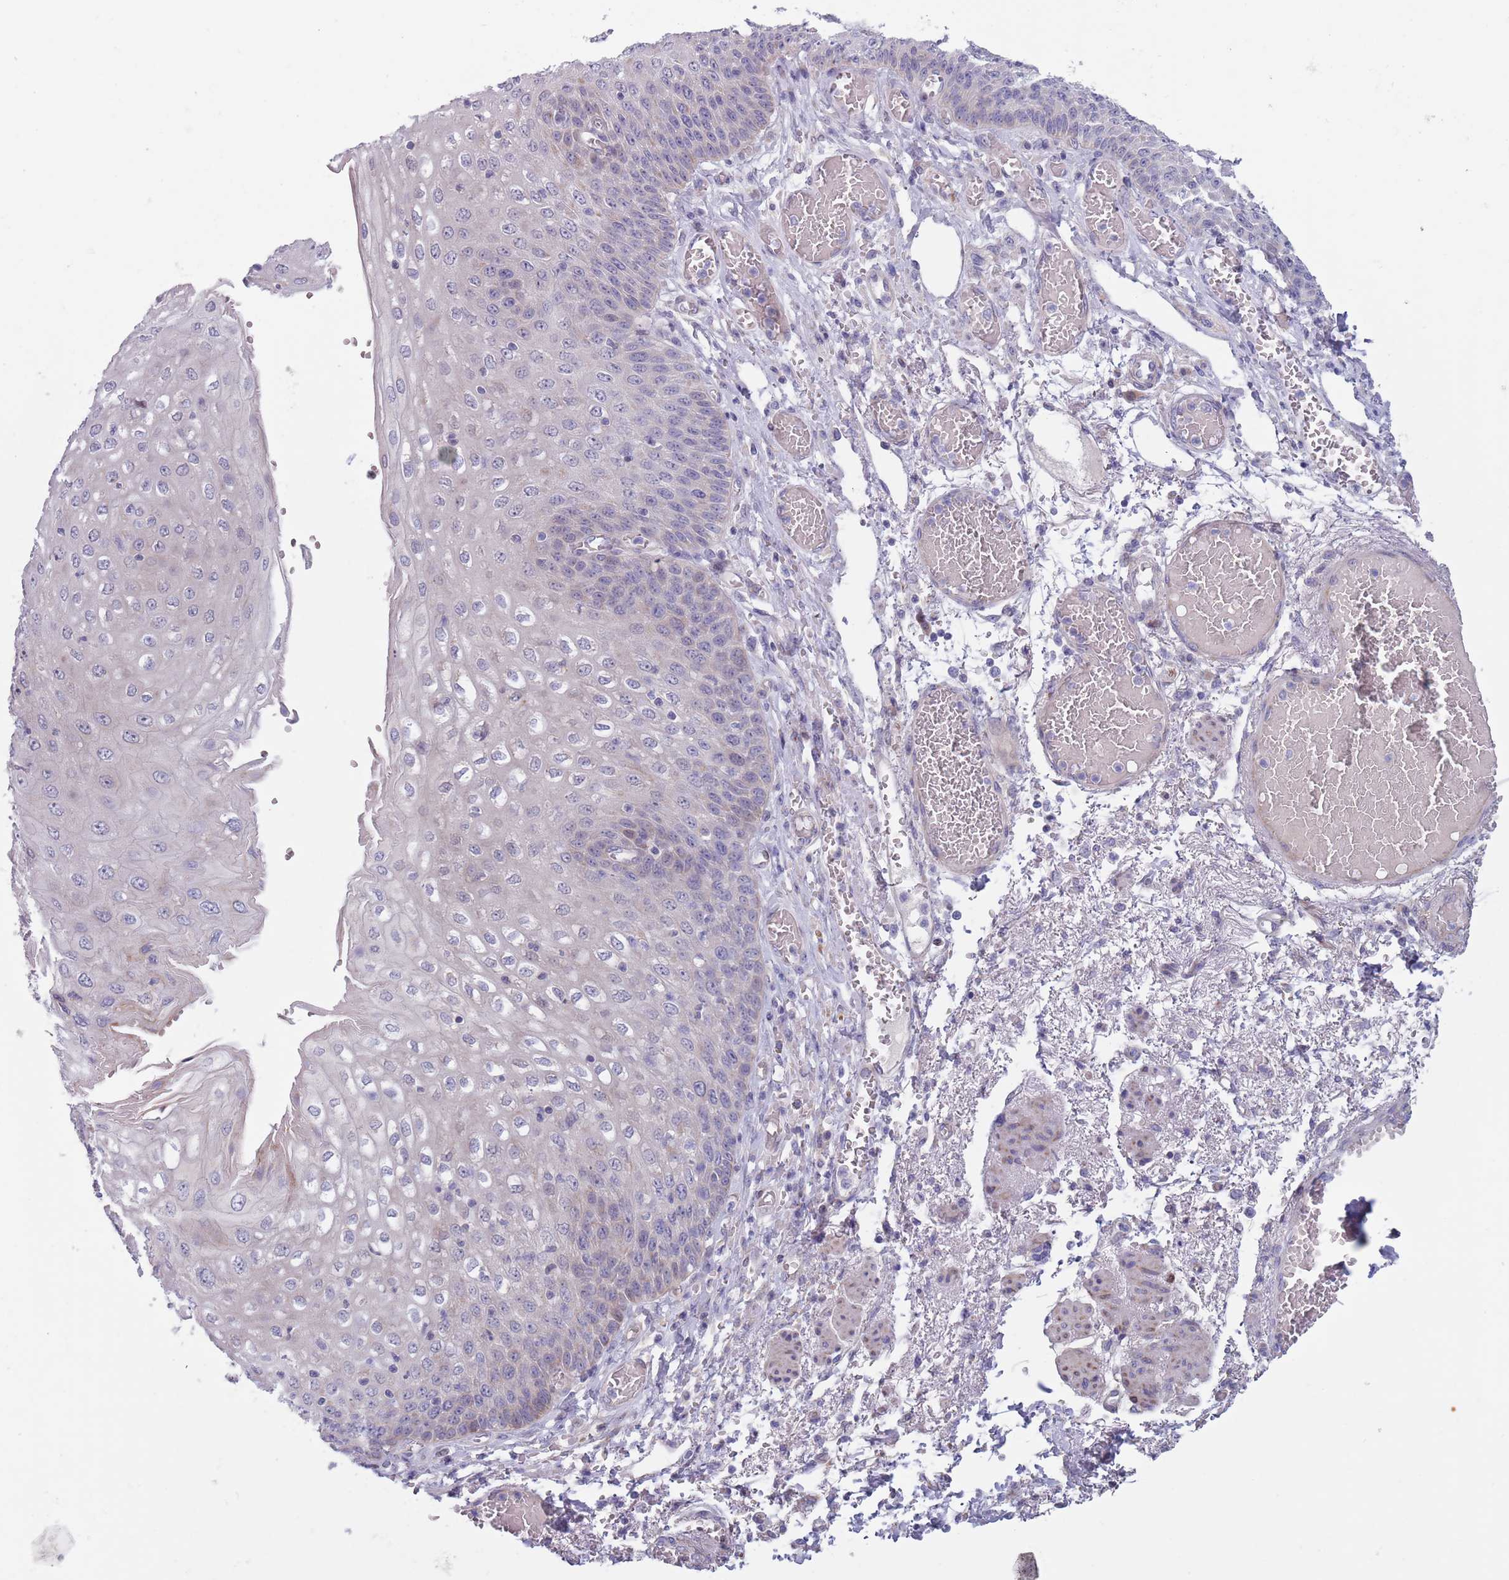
{"staining": {"intensity": "weak", "quantity": "<25%", "location": "cytoplasmic/membranous"}, "tissue": "esophagus", "cell_type": "Squamous epithelial cells", "image_type": "normal", "snomed": [{"axis": "morphology", "description": "Normal tissue, NOS"}, {"axis": "topography", "description": "Esophagus"}], "caption": "A micrograph of human esophagus is negative for staining in squamous epithelial cells. (DAB (3,3'-diaminobenzidine) immunohistochemistry (IHC) with hematoxylin counter stain).", "gene": "TYW1B", "patient": {"sex": "male", "age": 81}}